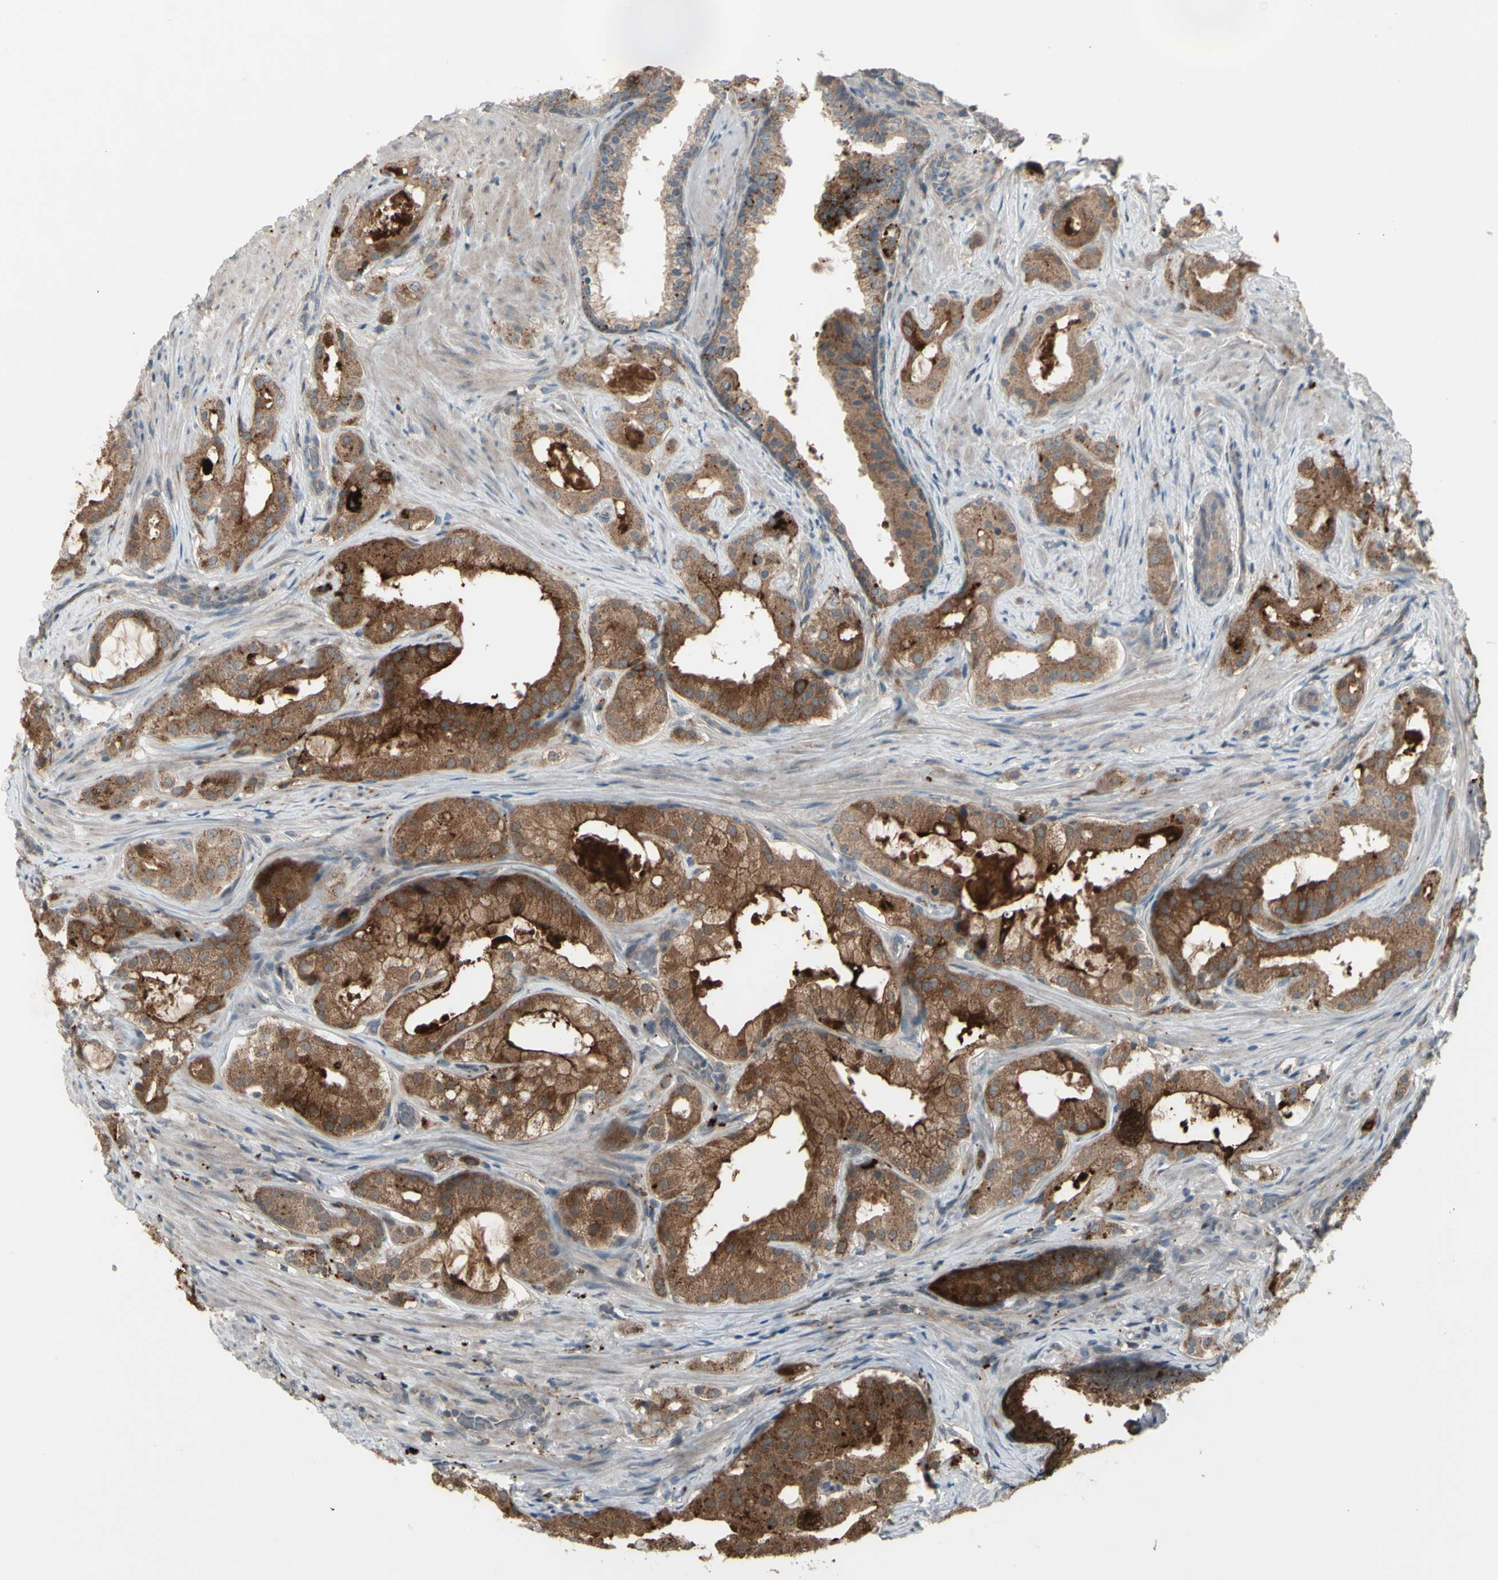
{"staining": {"intensity": "strong", "quantity": ">75%", "location": "cytoplasmic/membranous"}, "tissue": "prostate cancer", "cell_type": "Tumor cells", "image_type": "cancer", "snomed": [{"axis": "morphology", "description": "Adenocarcinoma, Low grade"}, {"axis": "topography", "description": "Prostate"}], "caption": "Prostate cancer stained with a protein marker exhibits strong staining in tumor cells.", "gene": "OSTM1", "patient": {"sex": "male", "age": 59}}